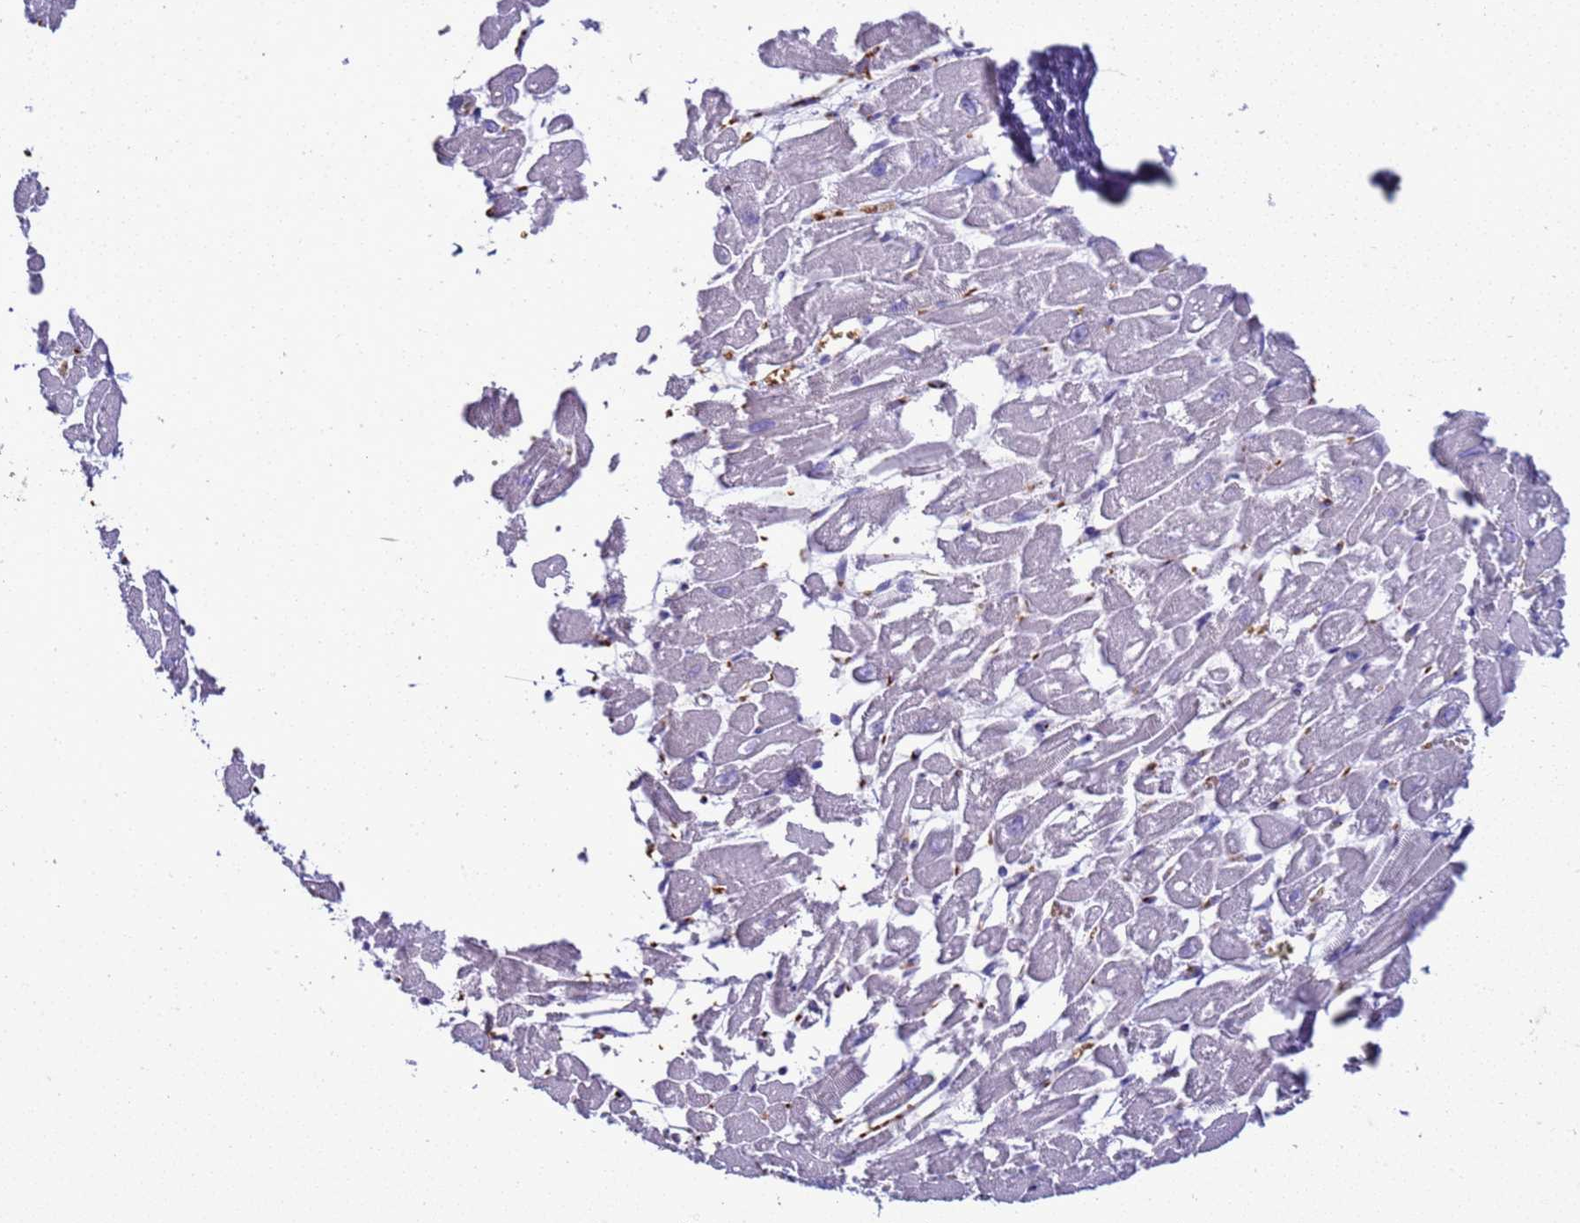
{"staining": {"intensity": "negative", "quantity": "none", "location": "none"}, "tissue": "heart muscle", "cell_type": "Cardiomyocytes", "image_type": "normal", "snomed": [{"axis": "morphology", "description": "Normal tissue, NOS"}, {"axis": "topography", "description": "Heart"}], "caption": "Immunohistochemical staining of normal heart muscle exhibits no significant expression in cardiomyocytes. (DAB IHC with hematoxylin counter stain).", "gene": "DDI2", "patient": {"sex": "male", "age": 54}}